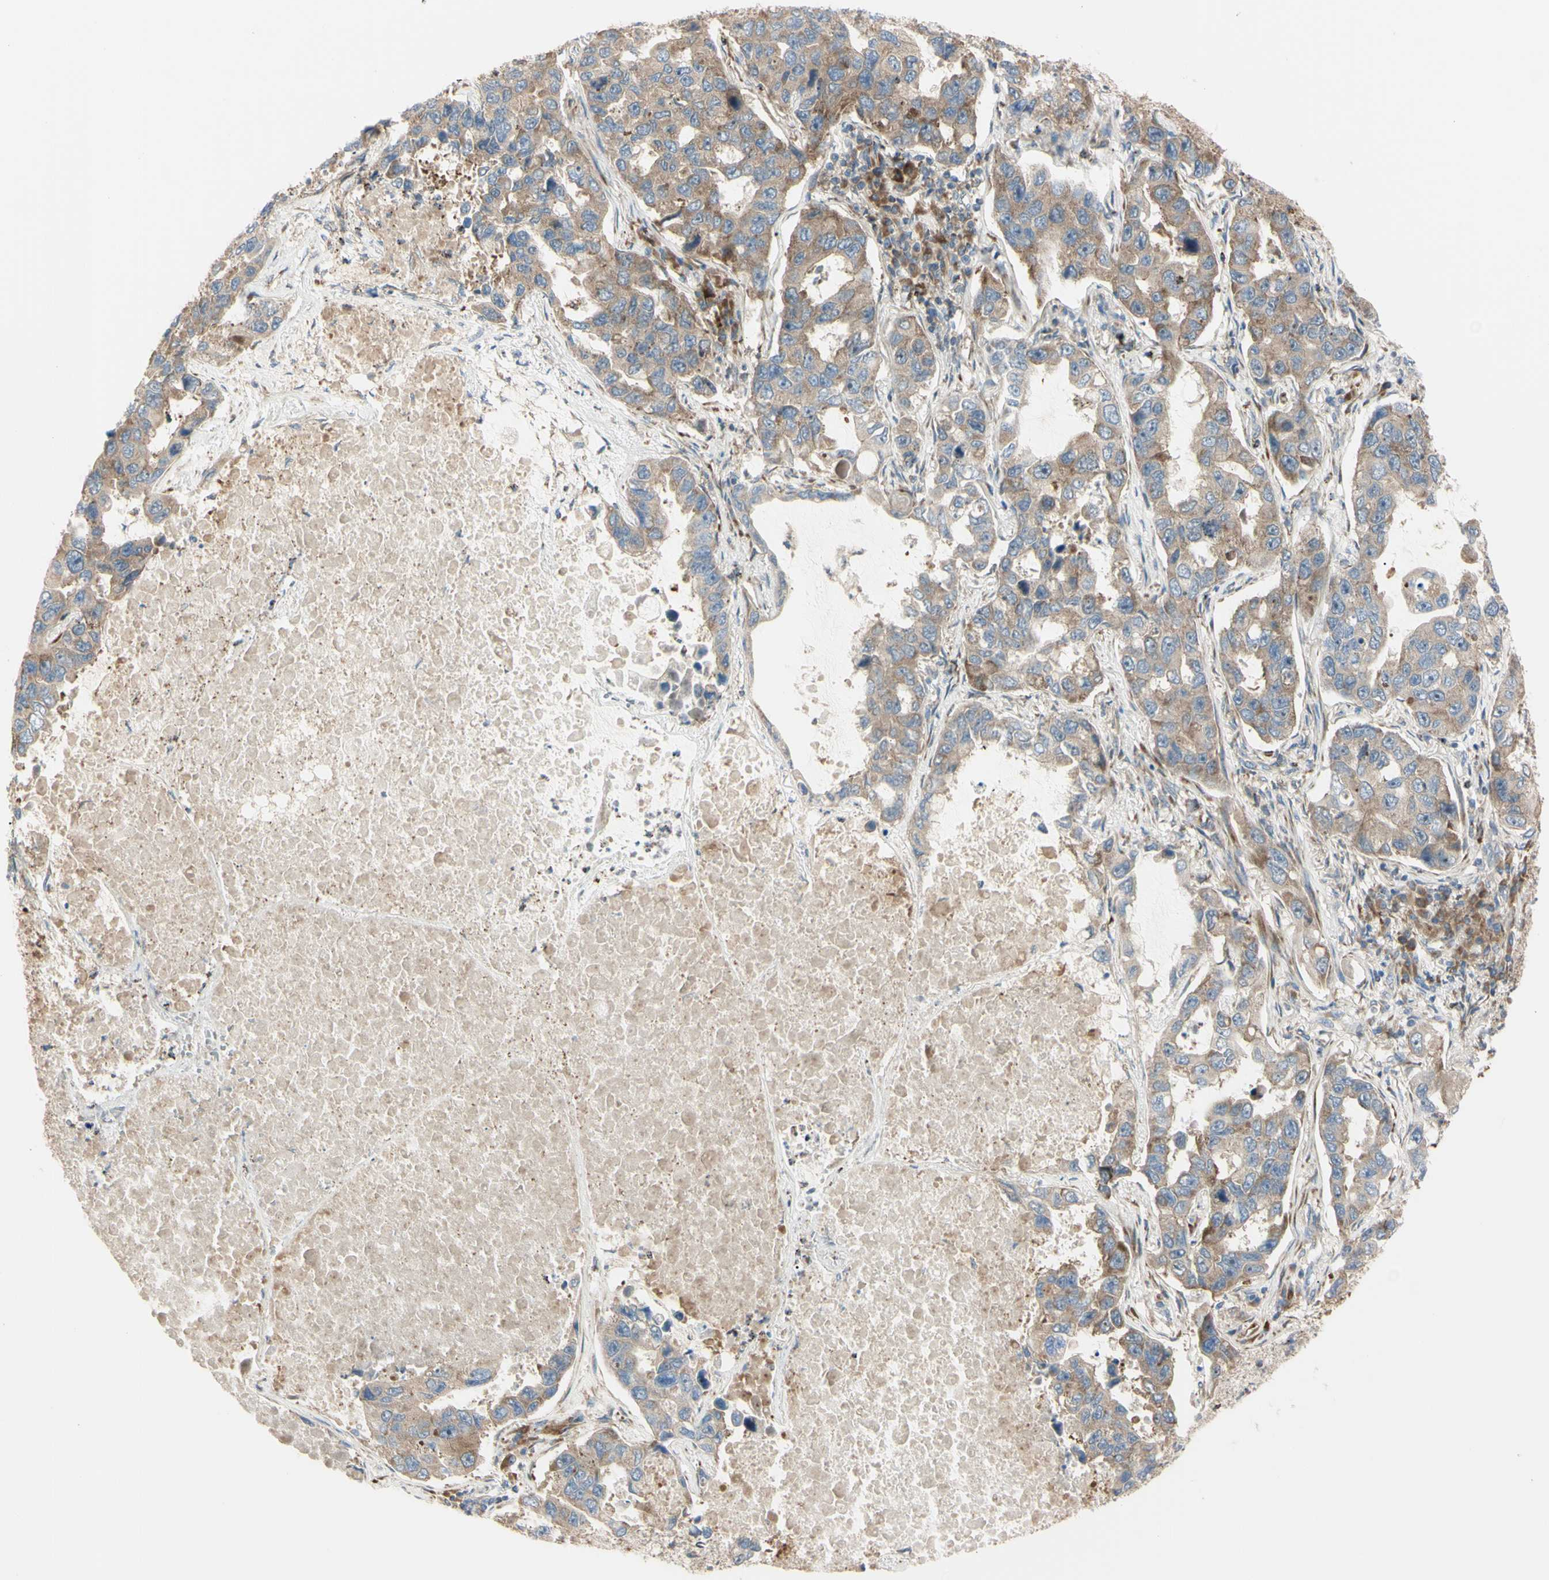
{"staining": {"intensity": "moderate", "quantity": ">75%", "location": "cytoplasmic/membranous"}, "tissue": "lung cancer", "cell_type": "Tumor cells", "image_type": "cancer", "snomed": [{"axis": "morphology", "description": "Adenocarcinoma, NOS"}, {"axis": "topography", "description": "Lung"}], "caption": "IHC of adenocarcinoma (lung) demonstrates medium levels of moderate cytoplasmic/membranous staining in about >75% of tumor cells.", "gene": "EIF5A", "patient": {"sex": "male", "age": 64}}